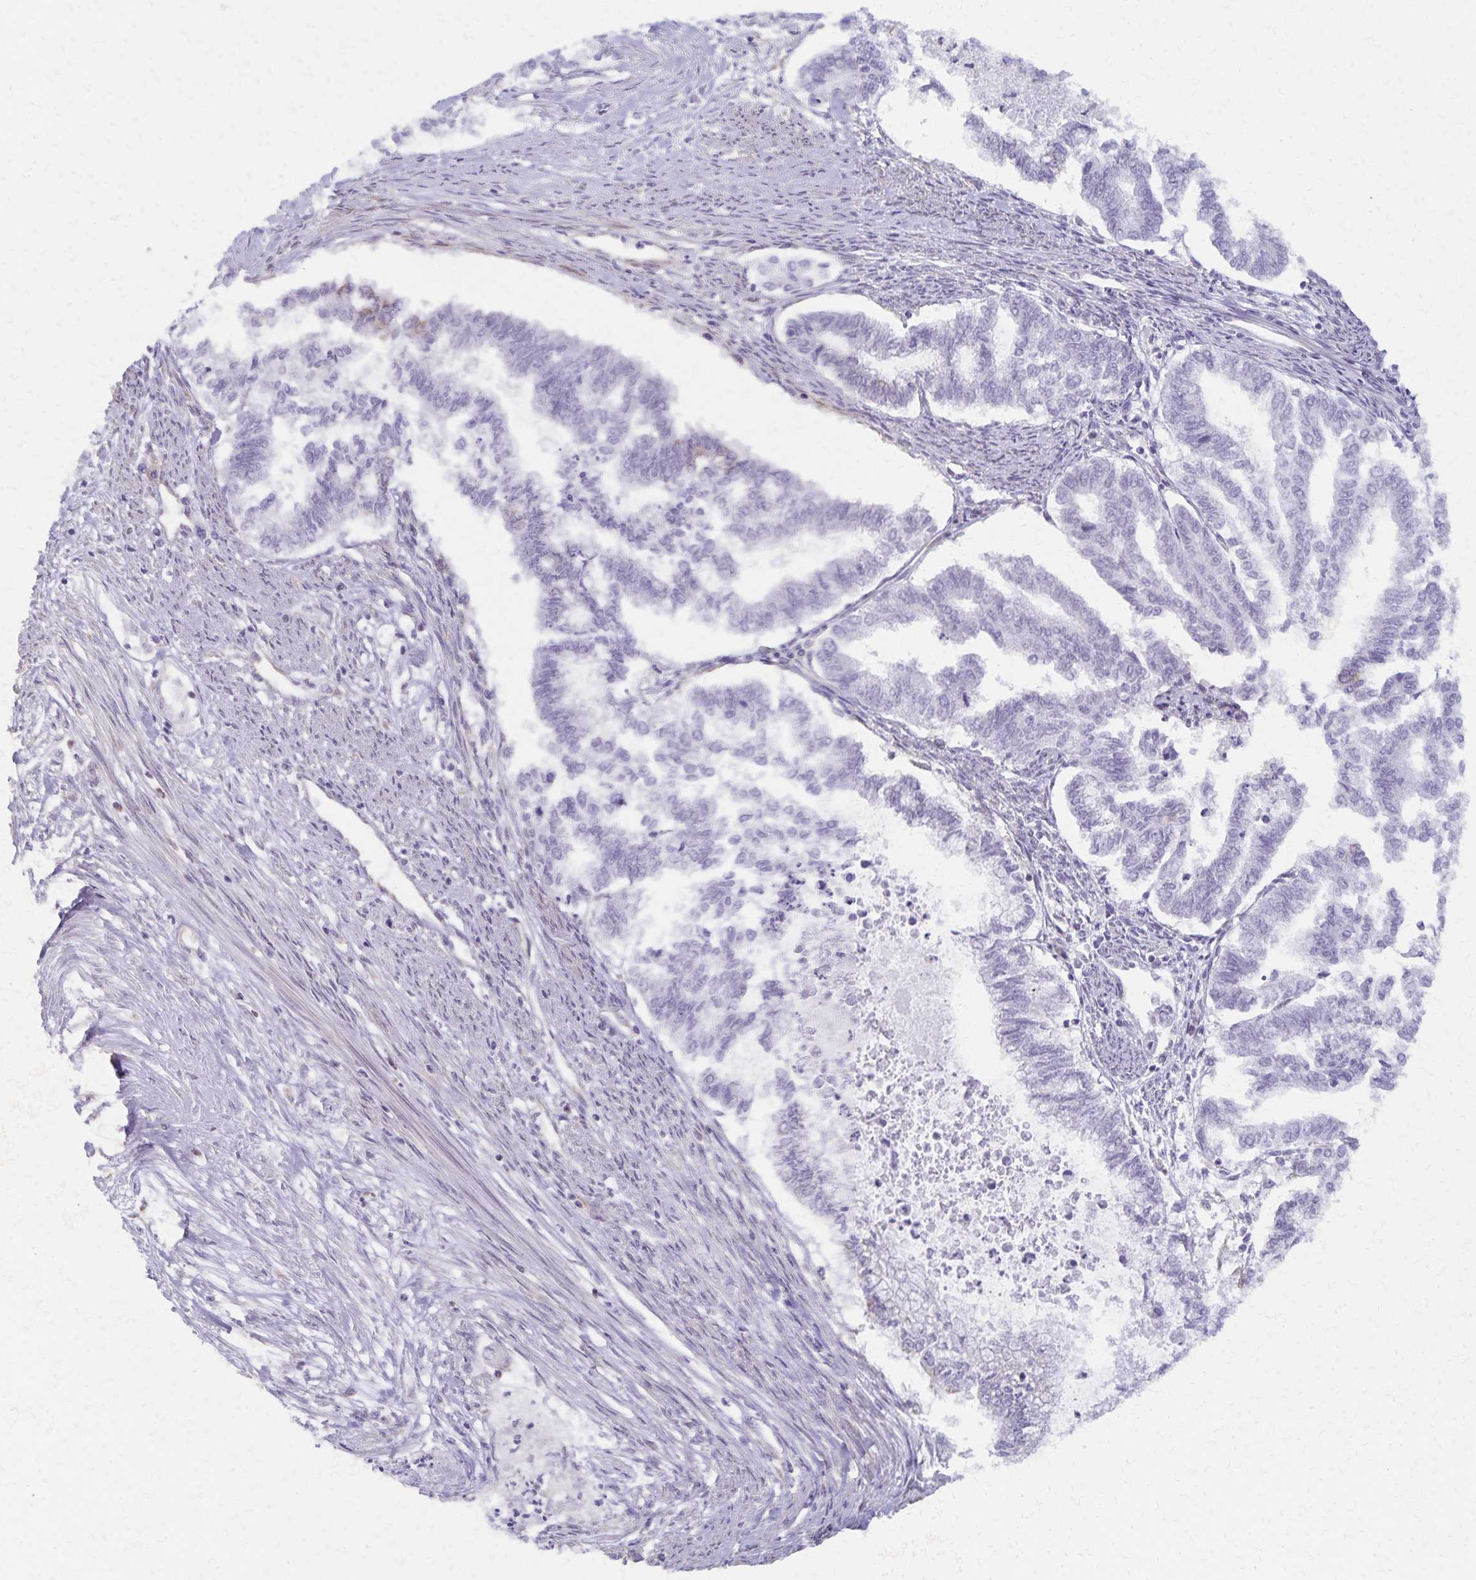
{"staining": {"intensity": "negative", "quantity": "none", "location": "none"}, "tissue": "endometrial cancer", "cell_type": "Tumor cells", "image_type": "cancer", "snomed": [{"axis": "morphology", "description": "Adenocarcinoma, NOS"}, {"axis": "topography", "description": "Endometrium"}], "caption": "Tumor cells show no significant positivity in endometrial cancer.", "gene": "KISS1", "patient": {"sex": "female", "age": 79}}